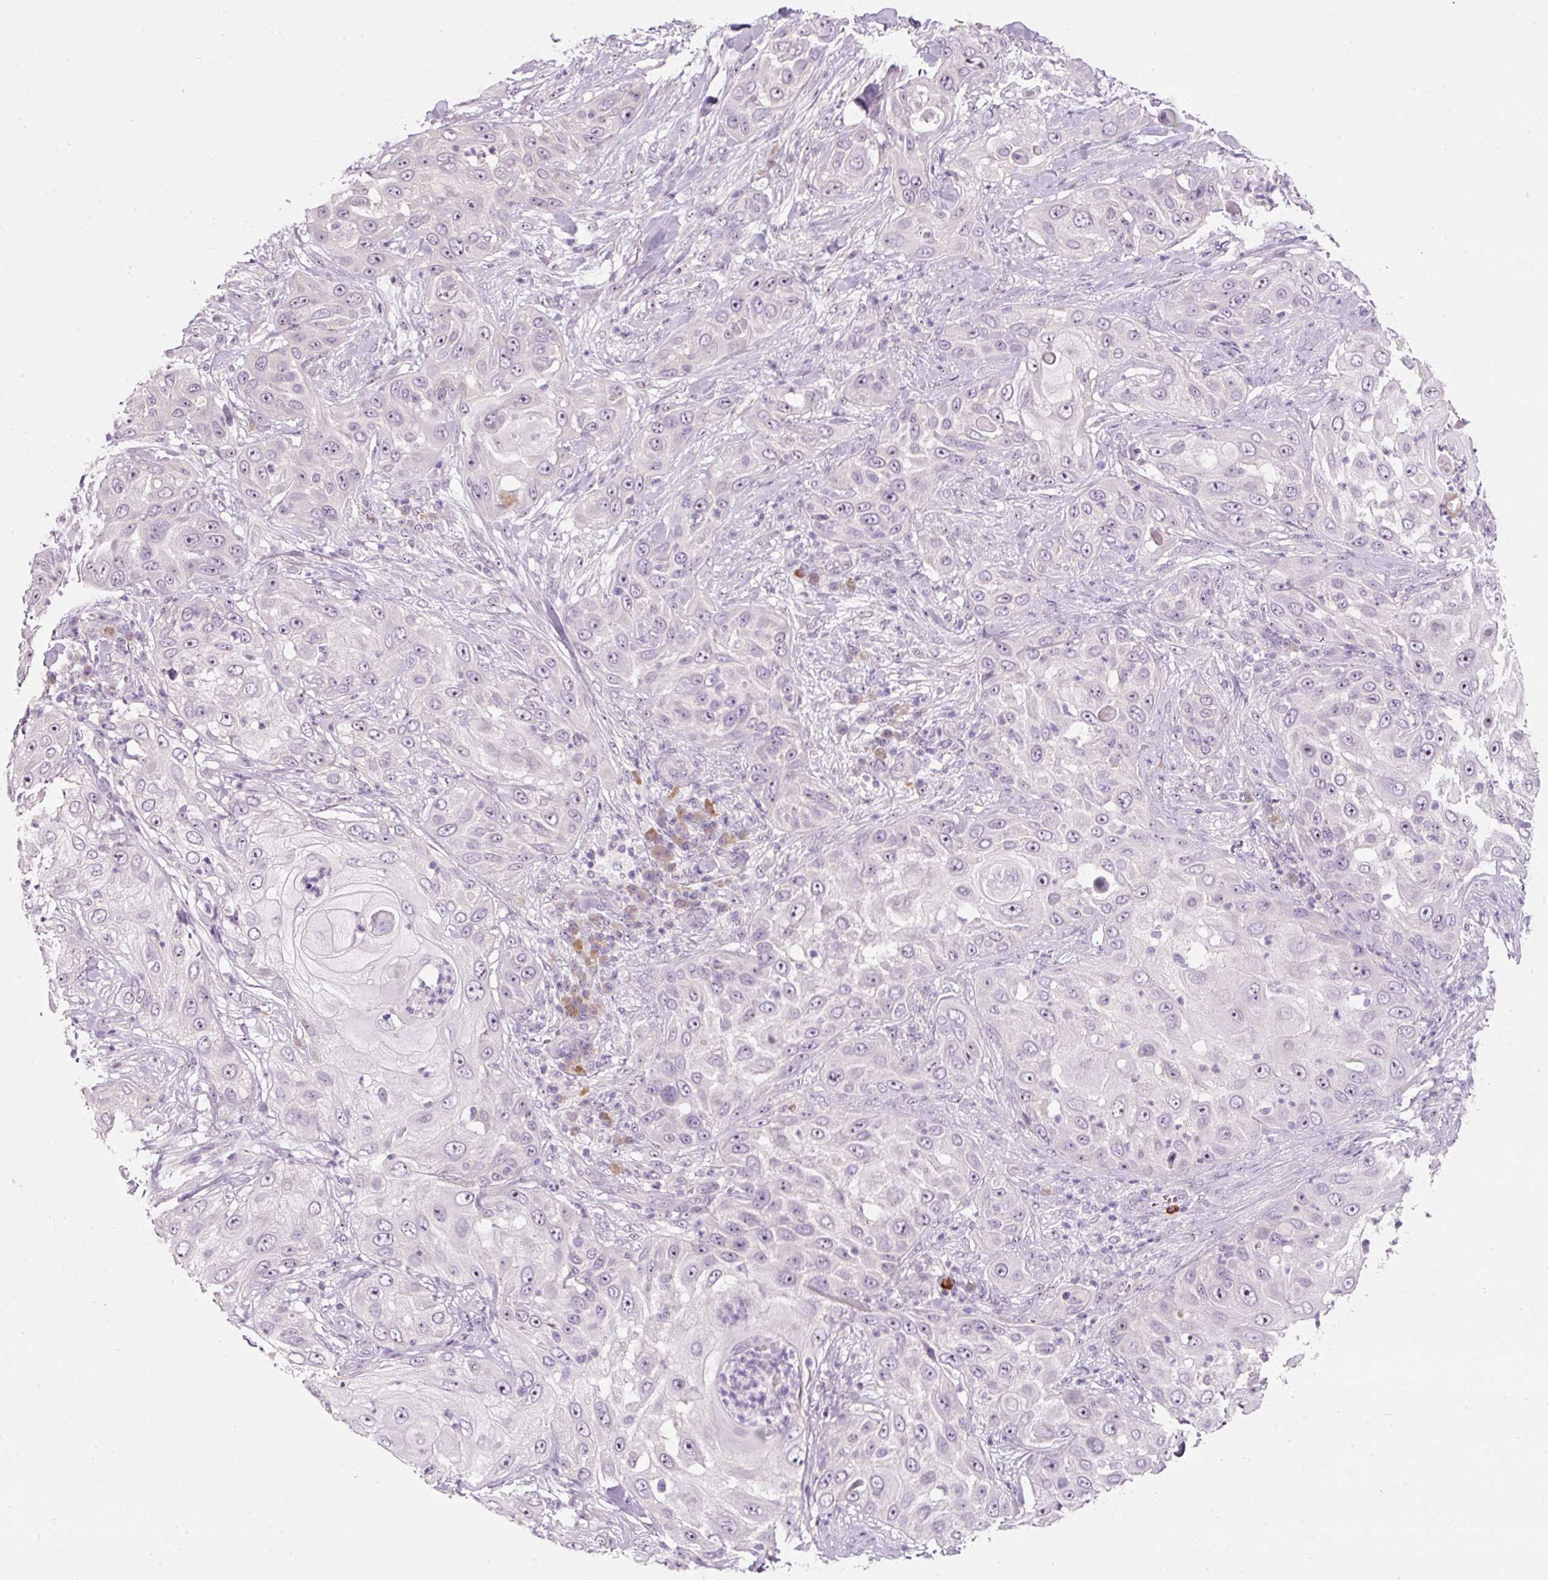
{"staining": {"intensity": "negative", "quantity": "none", "location": "none"}, "tissue": "skin cancer", "cell_type": "Tumor cells", "image_type": "cancer", "snomed": [{"axis": "morphology", "description": "Squamous cell carcinoma, NOS"}, {"axis": "topography", "description": "Skin"}], "caption": "This is an IHC image of skin squamous cell carcinoma. There is no staining in tumor cells.", "gene": "TMEM37", "patient": {"sex": "female", "age": 44}}